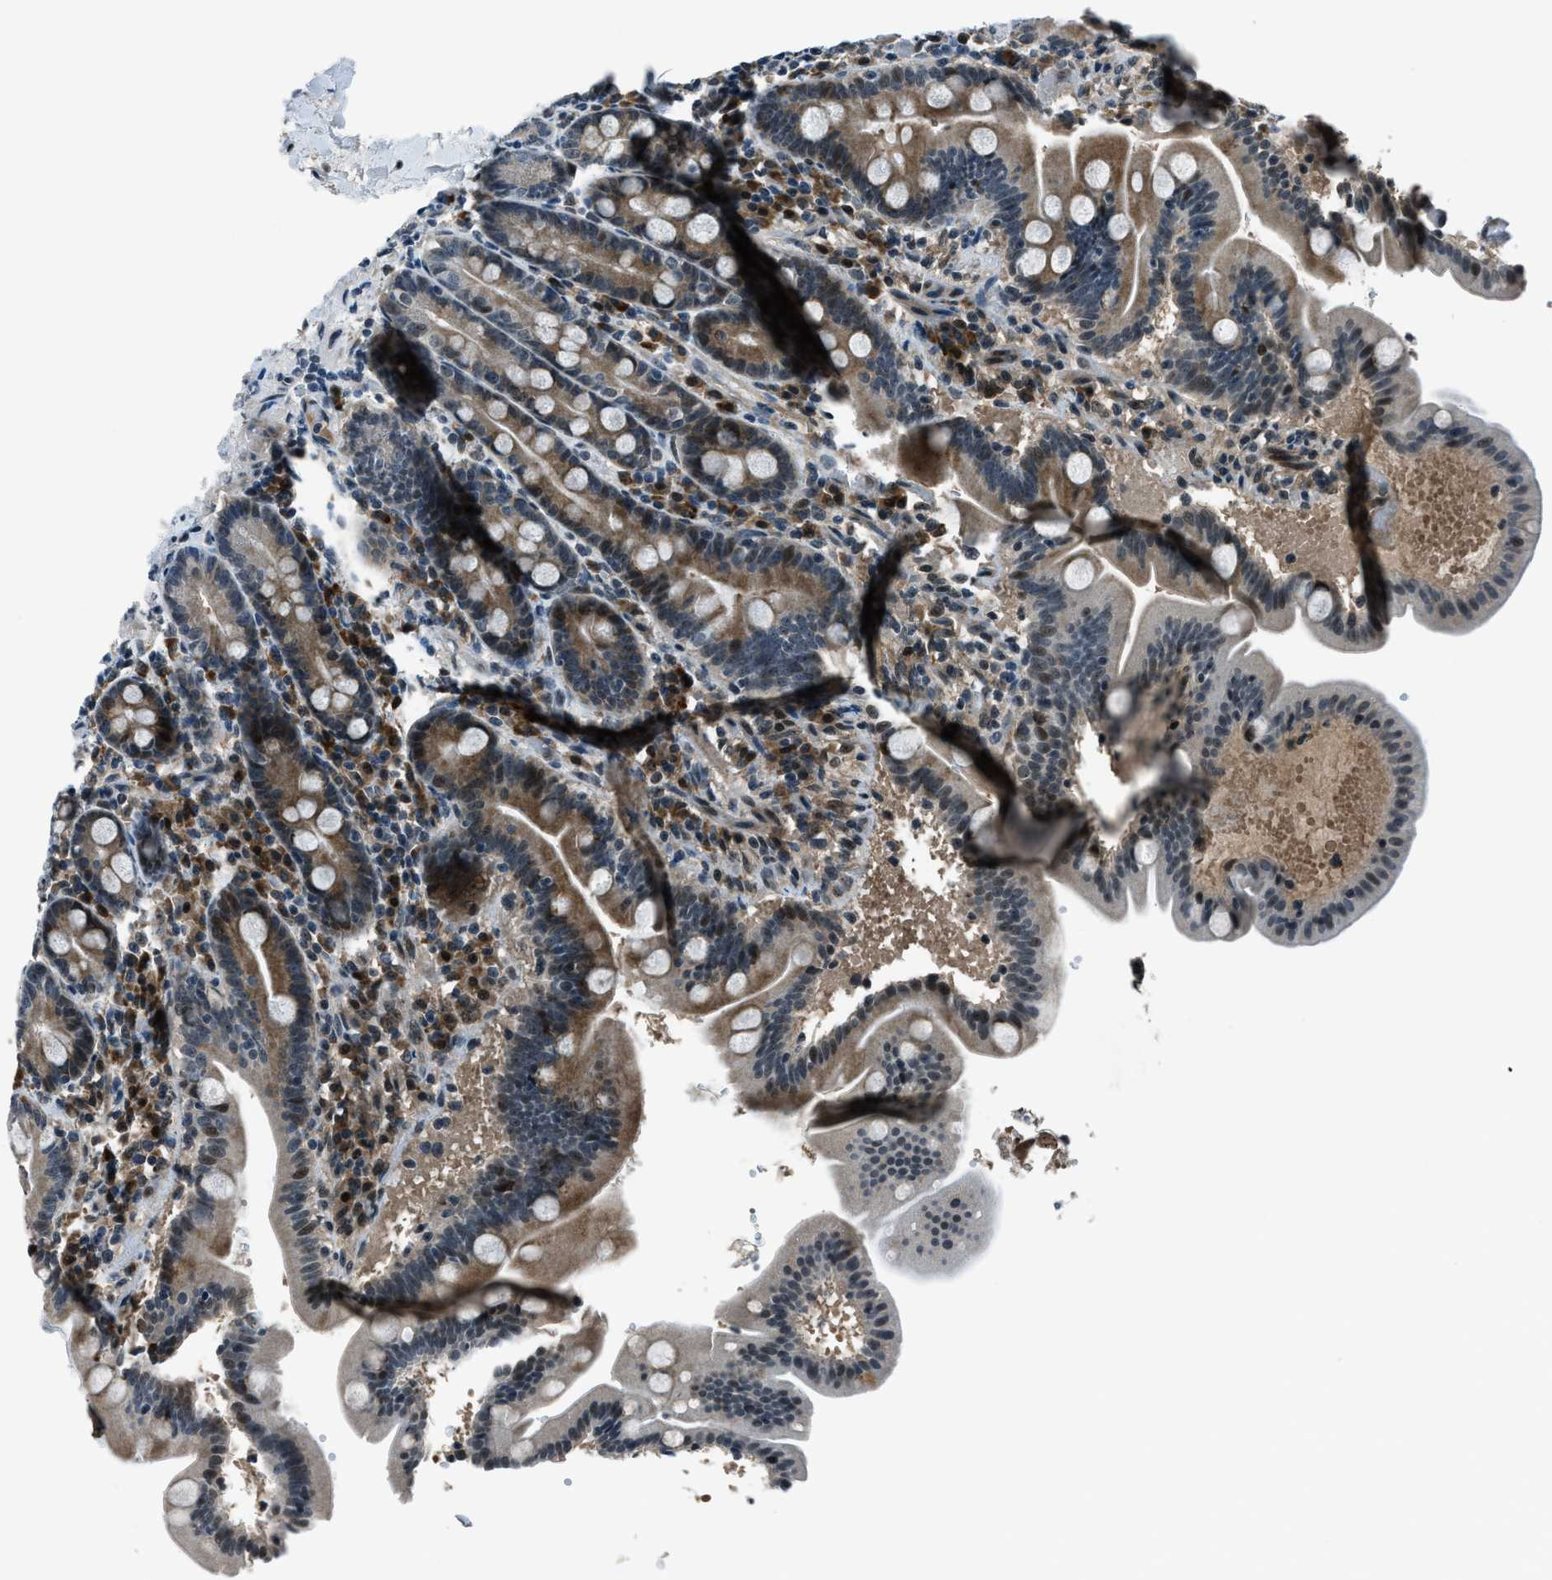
{"staining": {"intensity": "moderate", "quantity": "25%-75%", "location": "cytoplasmic/membranous"}, "tissue": "duodenum", "cell_type": "Glandular cells", "image_type": "normal", "snomed": [{"axis": "morphology", "description": "Normal tissue, NOS"}, {"axis": "topography", "description": "Duodenum"}], "caption": "Human duodenum stained for a protein (brown) exhibits moderate cytoplasmic/membranous positive staining in approximately 25%-75% of glandular cells.", "gene": "ACTL9", "patient": {"sex": "male", "age": 54}}